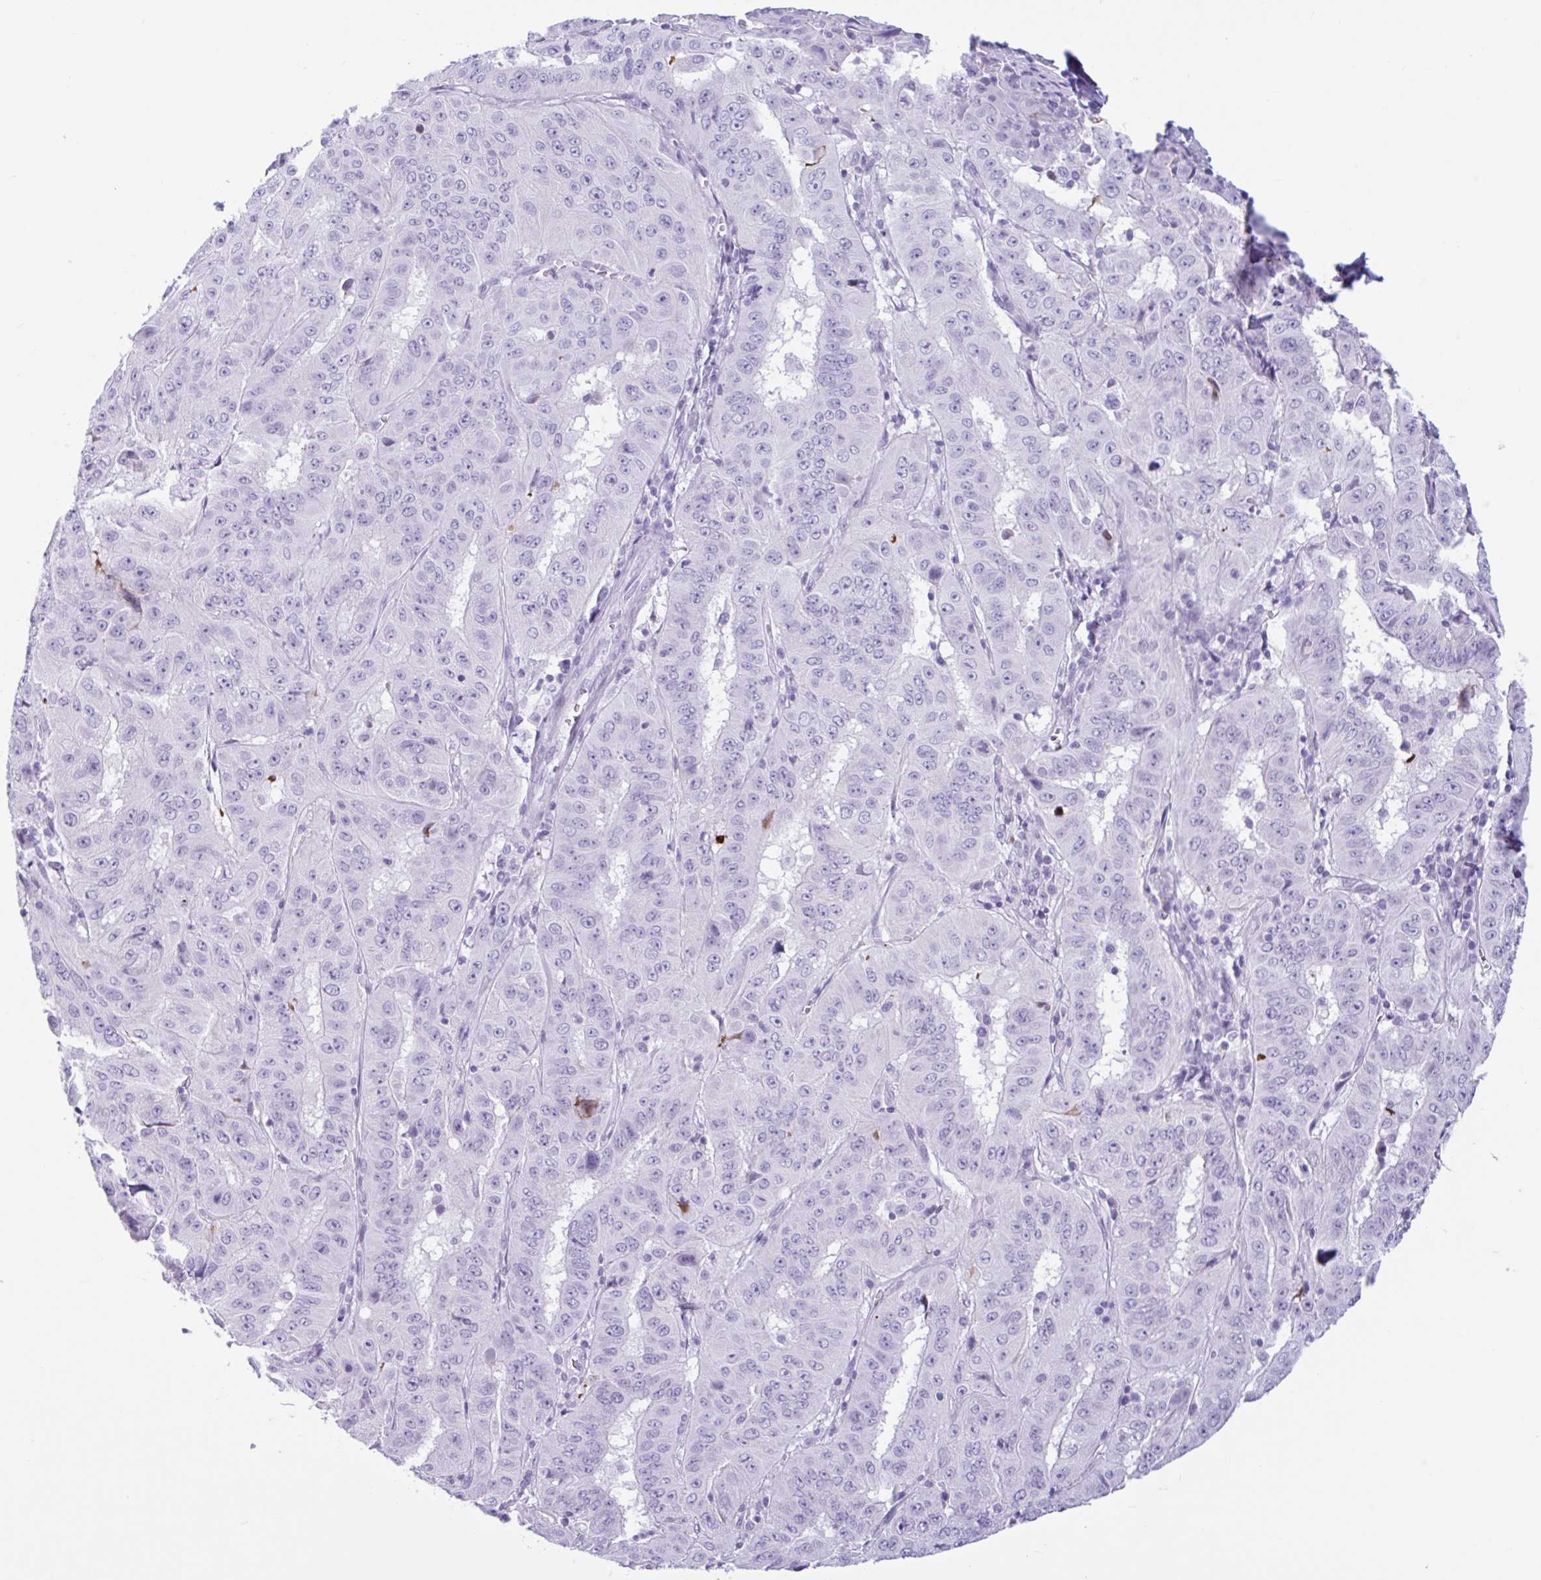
{"staining": {"intensity": "negative", "quantity": "none", "location": "none"}, "tissue": "pancreatic cancer", "cell_type": "Tumor cells", "image_type": "cancer", "snomed": [{"axis": "morphology", "description": "Adenocarcinoma, NOS"}, {"axis": "topography", "description": "Pancreas"}], "caption": "This is a photomicrograph of immunohistochemistry staining of pancreatic cancer (adenocarcinoma), which shows no expression in tumor cells. (DAB IHC visualized using brightfield microscopy, high magnification).", "gene": "CTSE", "patient": {"sex": "male", "age": 63}}